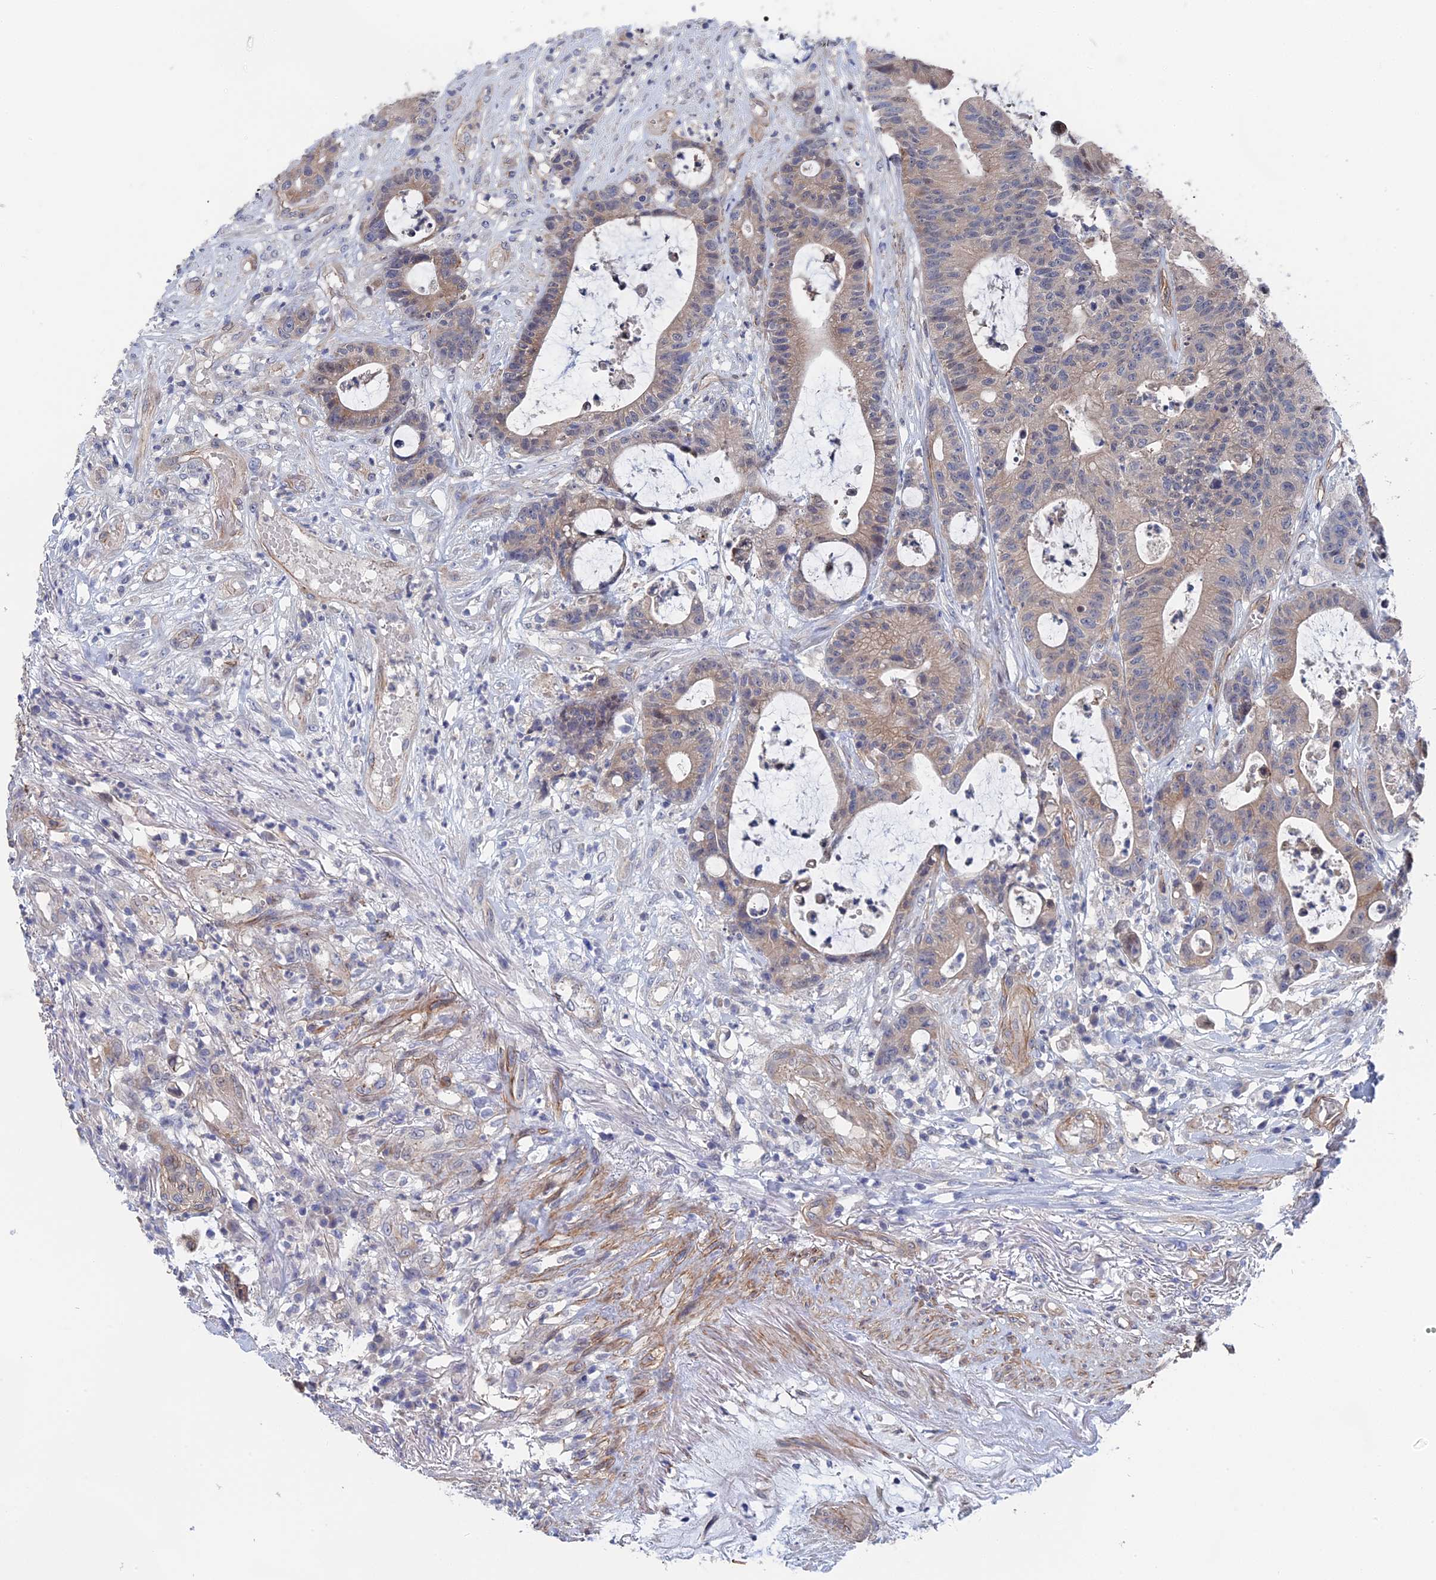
{"staining": {"intensity": "weak", "quantity": "25%-75%", "location": "cytoplasmic/membranous"}, "tissue": "colorectal cancer", "cell_type": "Tumor cells", "image_type": "cancer", "snomed": [{"axis": "morphology", "description": "Adenocarcinoma, NOS"}, {"axis": "topography", "description": "Colon"}], "caption": "Weak cytoplasmic/membranous staining is seen in approximately 25%-75% of tumor cells in colorectal adenocarcinoma. The staining was performed using DAB to visualize the protein expression in brown, while the nuclei were stained in blue with hematoxylin (Magnification: 20x).", "gene": "MTHFSD", "patient": {"sex": "female", "age": 84}}